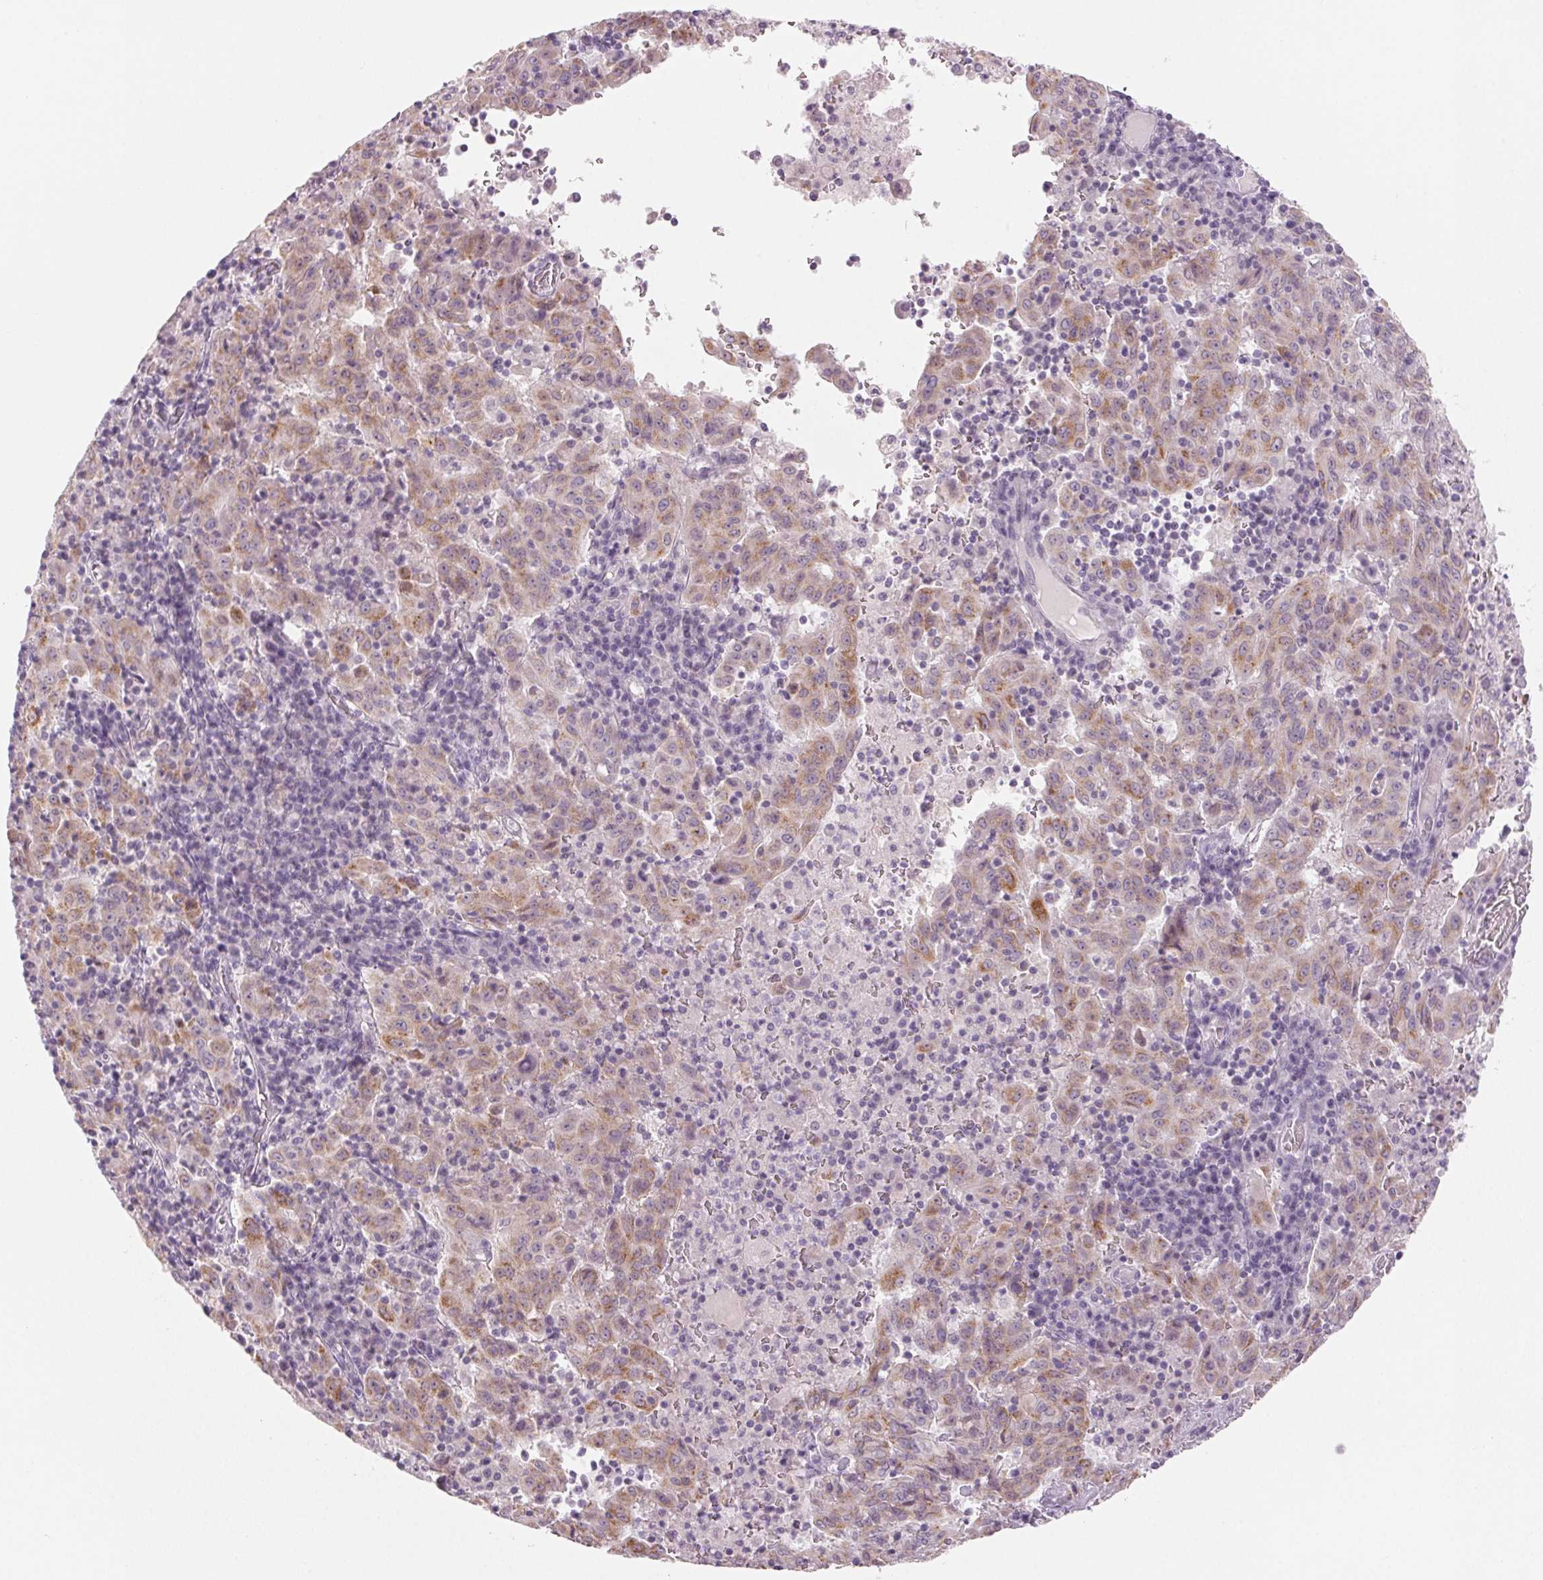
{"staining": {"intensity": "moderate", "quantity": "25%-75%", "location": "cytoplasmic/membranous"}, "tissue": "pancreatic cancer", "cell_type": "Tumor cells", "image_type": "cancer", "snomed": [{"axis": "morphology", "description": "Adenocarcinoma, NOS"}, {"axis": "topography", "description": "Pancreas"}], "caption": "Immunohistochemical staining of pancreatic cancer reveals medium levels of moderate cytoplasmic/membranous positivity in approximately 25%-75% of tumor cells.", "gene": "EHHADH", "patient": {"sex": "male", "age": 63}}